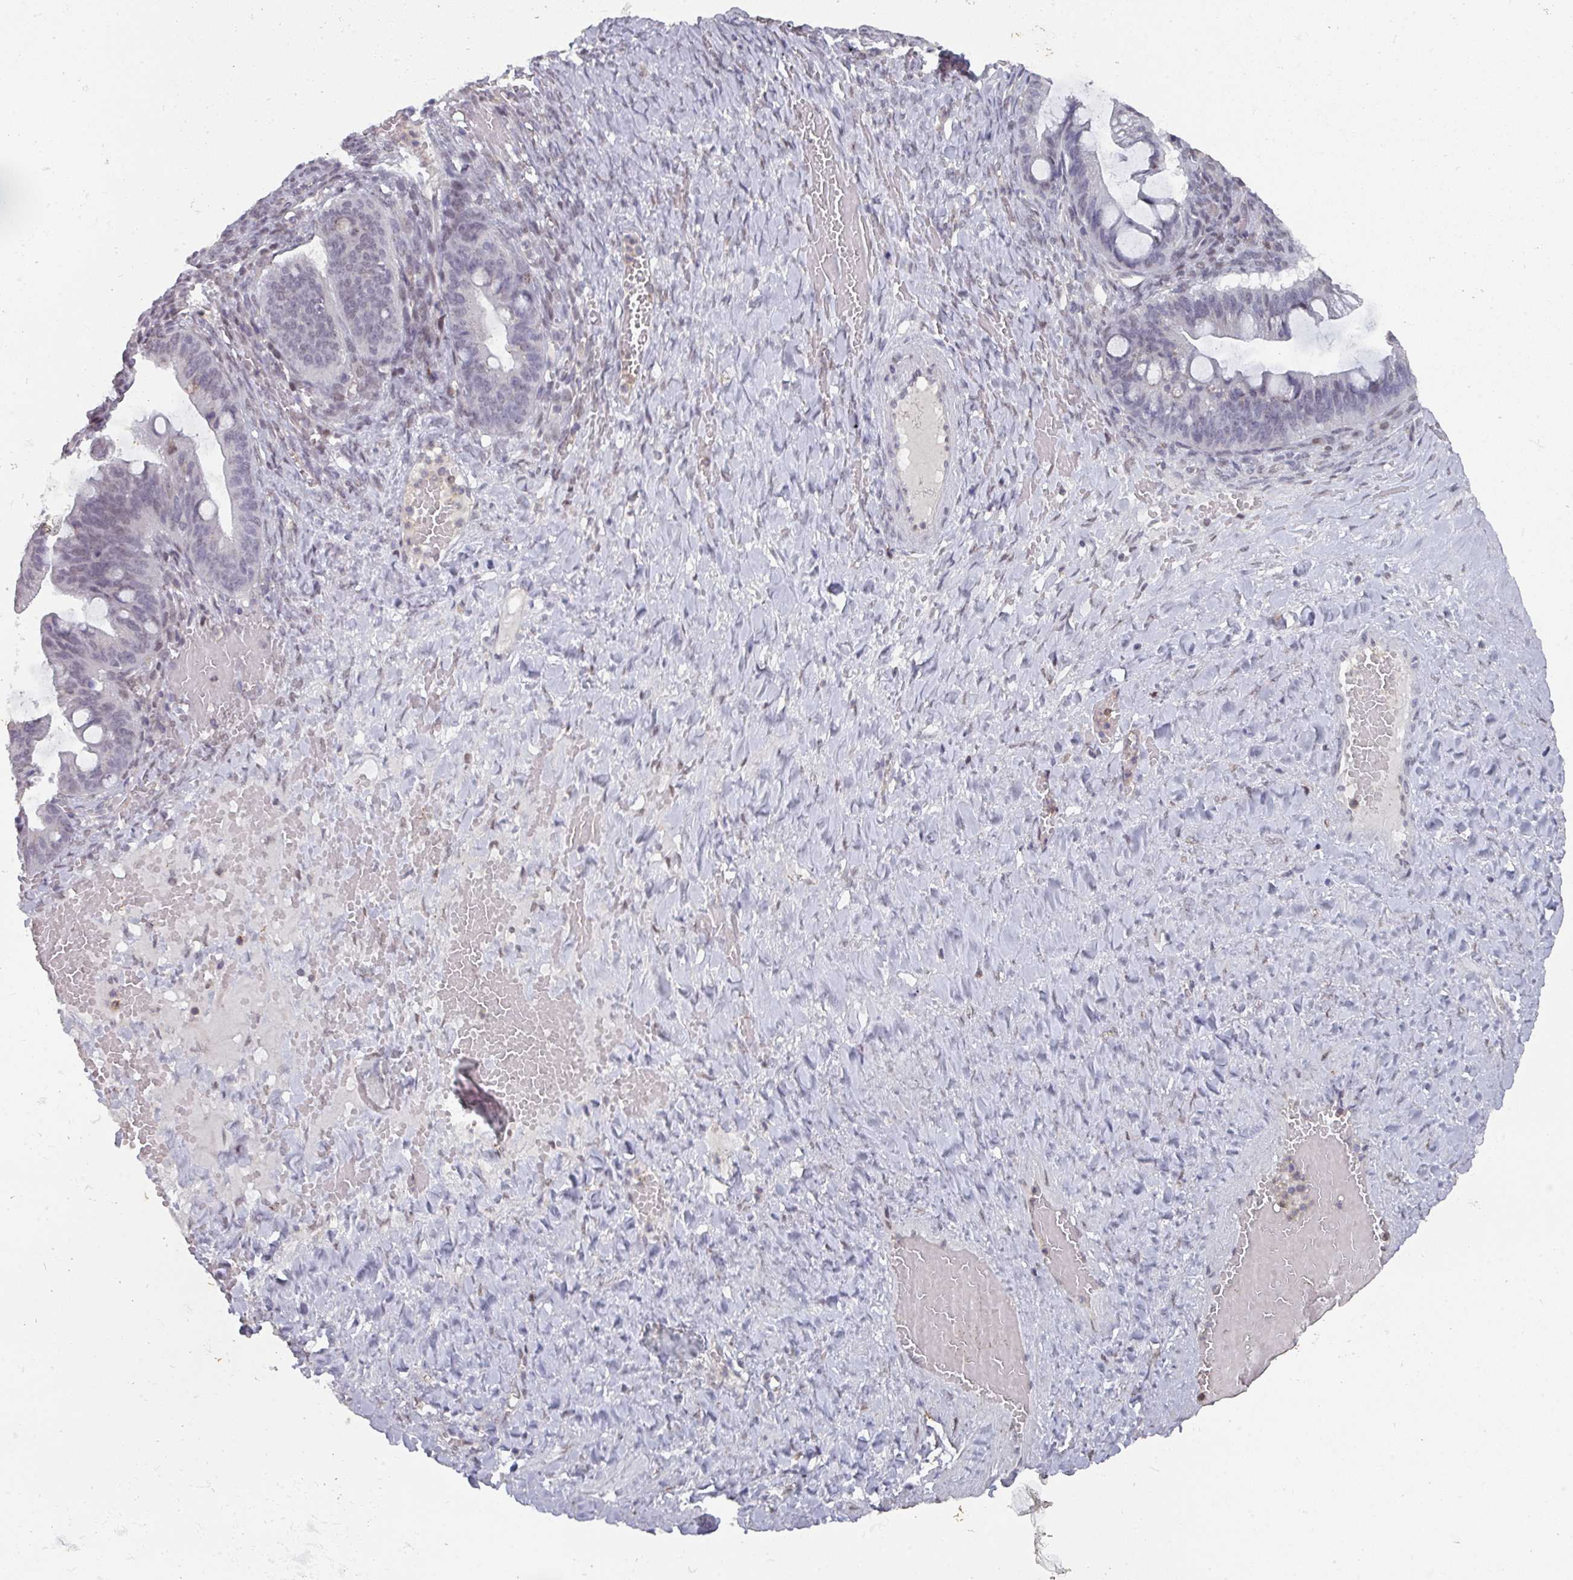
{"staining": {"intensity": "negative", "quantity": "none", "location": "none"}, "tissue": "ovarian cancer", "cell_type": "Tumor cells", "image_type": "cancer", "snomed": [{"axis": "morphology", "description": "Cystadenocarcinoma, mucinous, NOS"}, {"axis": "topography", "description": "Ovary"}], "caption": "High magnification brightfield microscopy of ovarian cancer stained with DAB (3,3'-diaminobenzidine) (brown) and counterstained with hematoxylin (blue): tumor cells show no significant expression.", "gene": "RASAL3", "patient": {"sex": "female", "age": 73}}